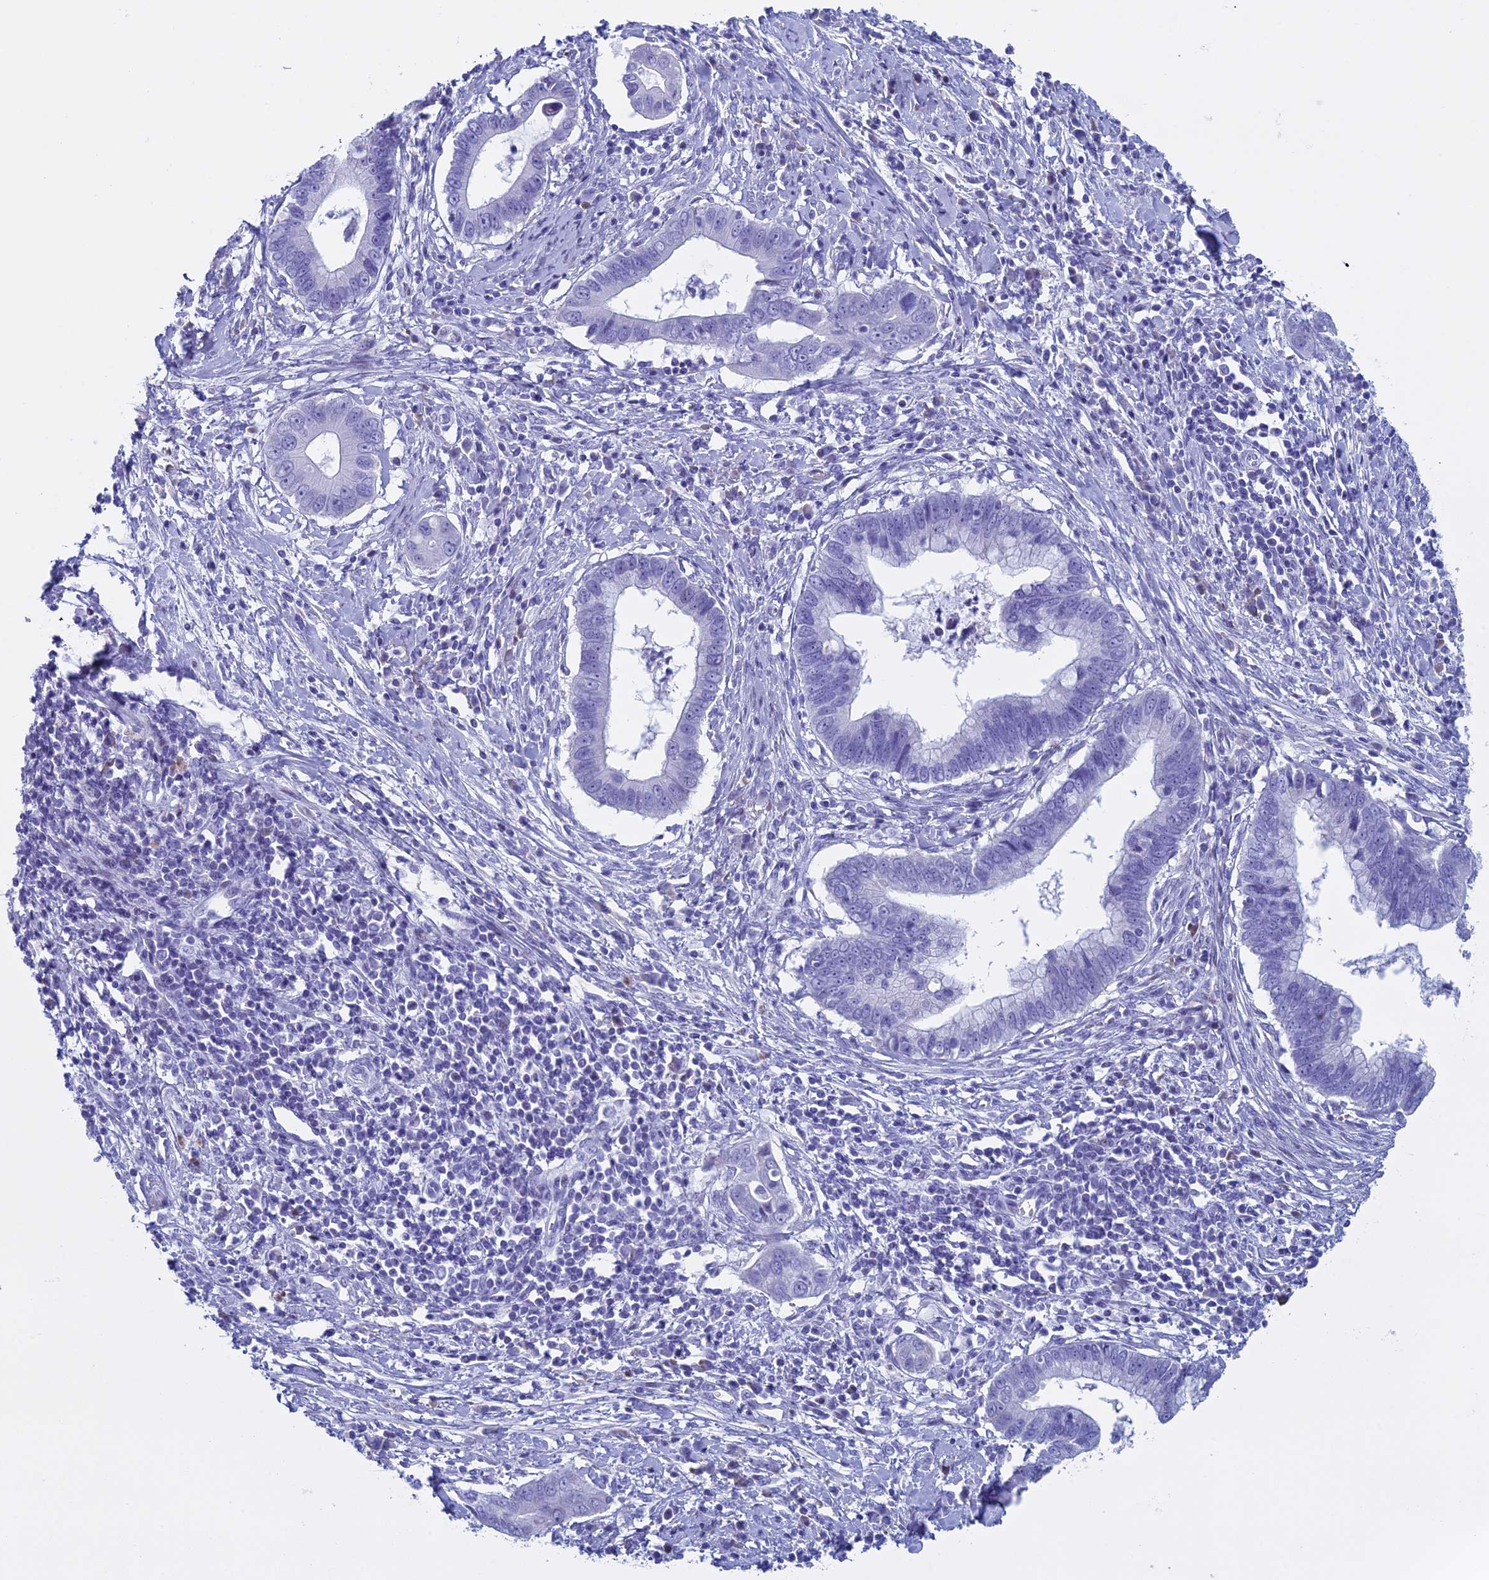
{"staining": {"intensity": "negative", "quantity": "none", "location": "none"}, "tissue": "cervical cancer", "cell_type": "Tumor cells", "image_type": "cancer", "snomed": [{"axis": "morphology", "description": "Adenocarcinoma, NOS"}, {"axis": "topography", "description": "Cervix"}], "caption": "DAB immunohistochemical staining of human cervical cancer demonstrates no significant expression in tumor cells. (DAB (3,3'-diaminobenzidine) IHC visualized using brightfield microscopy, high magnification).", "gene": "KCTD21", "patient": {"sex": "female", "age": 44}}